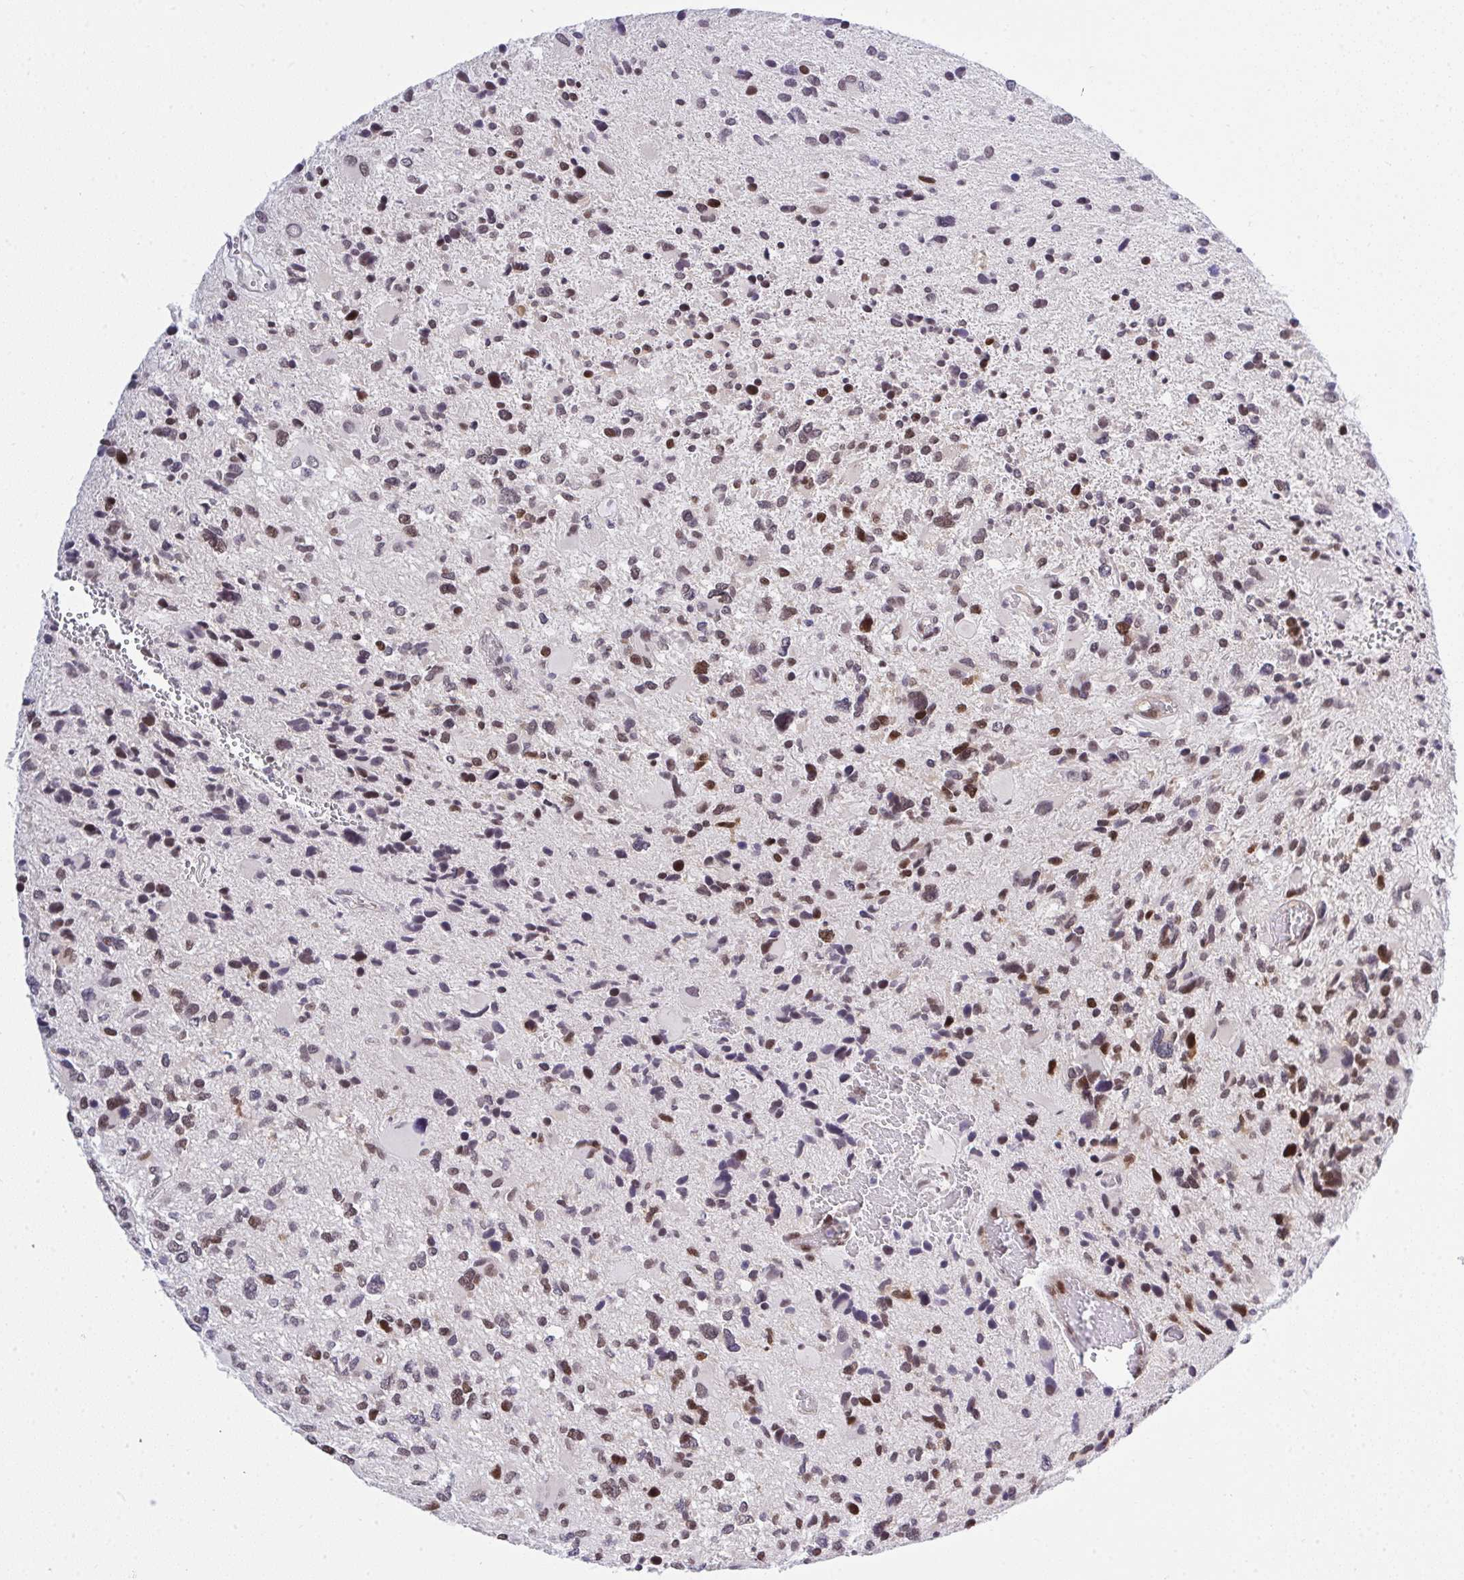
{"staining": {"intensity": "weak", "quantity": "25%-75%", "location": "nuclear"}, "tissue": "glioma", "cell_type": "Tumor cells", "image_type": "cancer", "snomed": [{"axis": "morphology", "description": "Glioma, malignant, High grade"}, {"axis": "topography", "description": "Brain"}], "caption": "Immunohistochemical staining of glioma reveals low levels of weak nuclear expression in approximately 25%-75% of tumor cells.", "gene": "RFC4", "patient": {"sex": "female", "age": 11}}